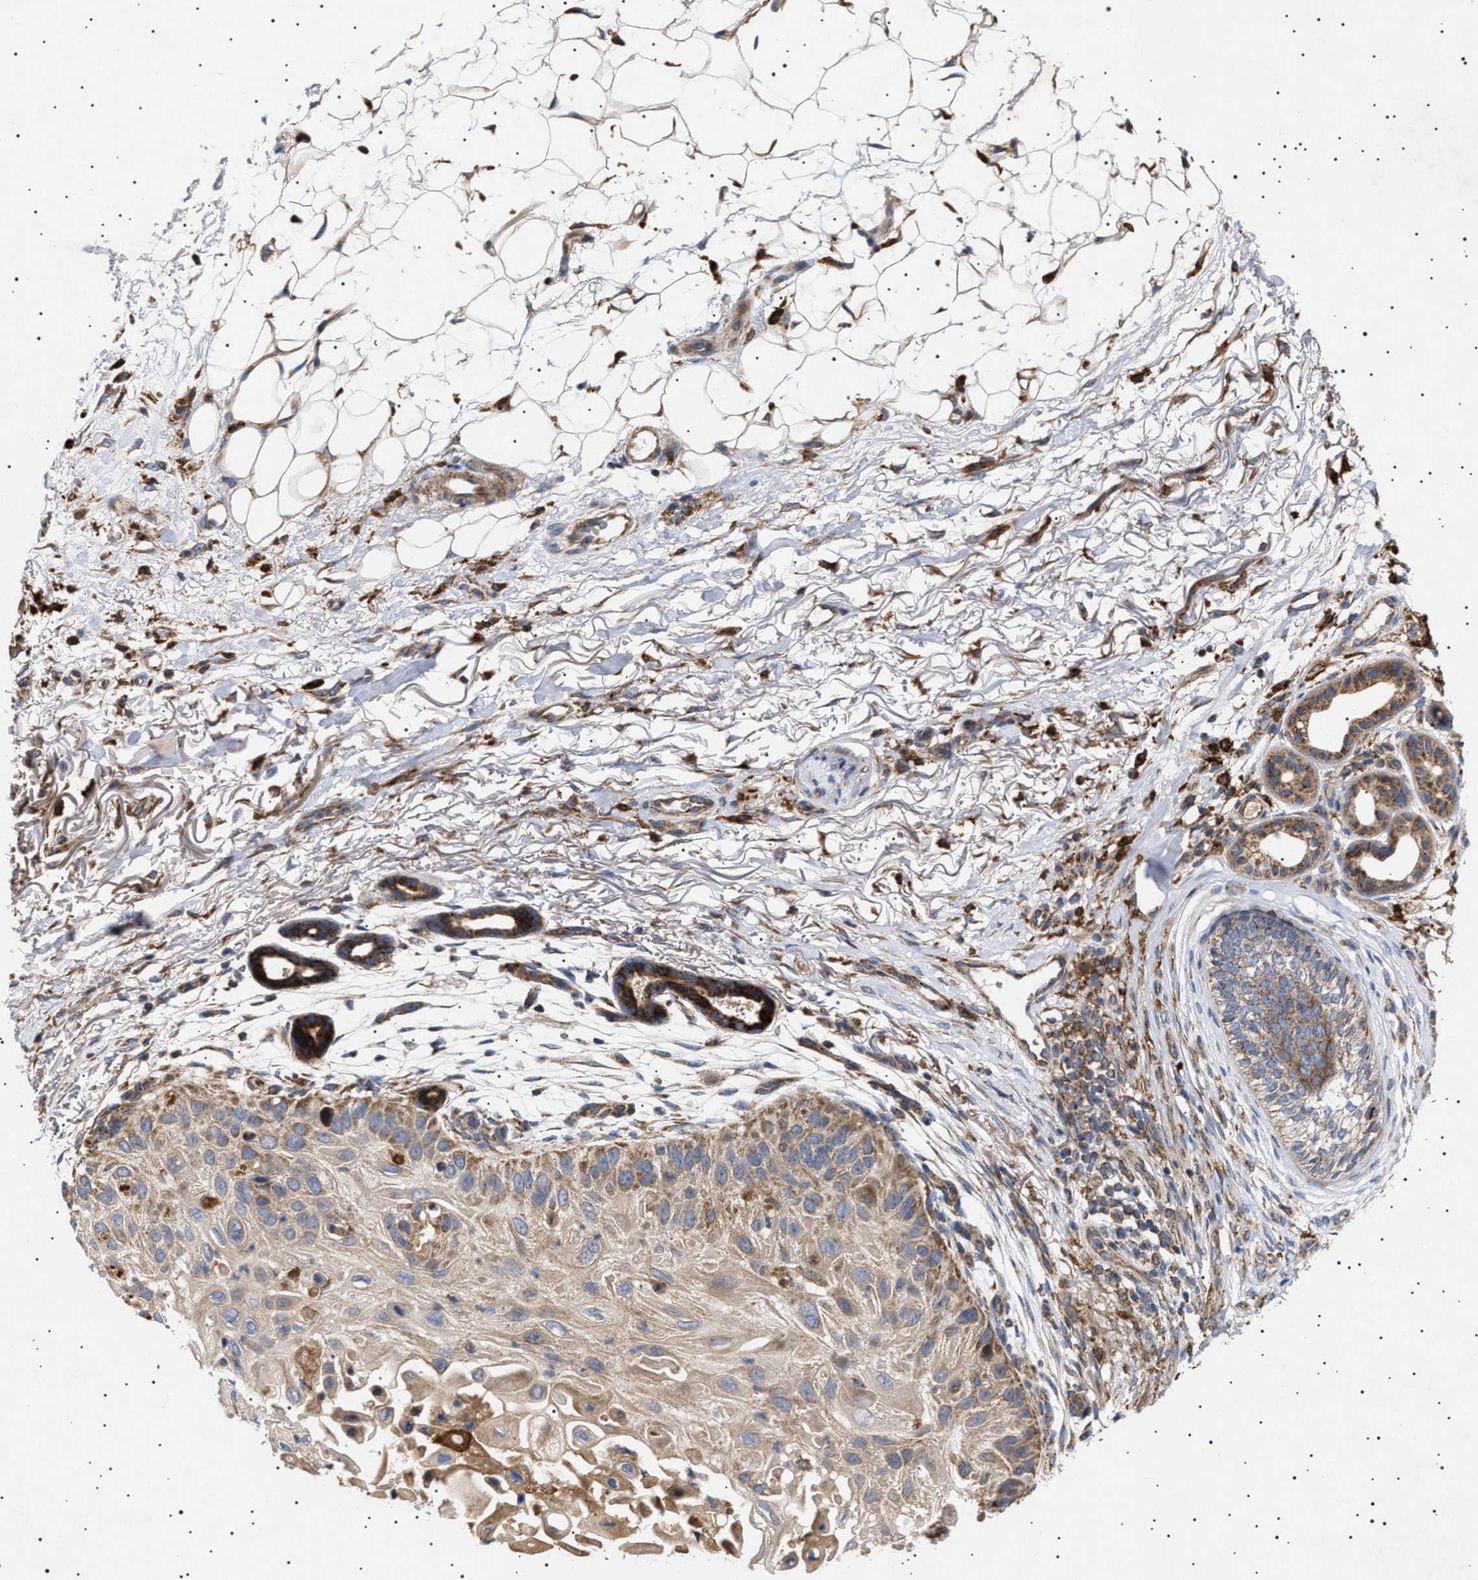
{"staining": {"intensity": "moderate", "quantity": "25%-75%", "location": "cytoplasmic/membranous"}, "tissue": "skin cancer", "cell_type": "Tumor cells", "image_type": "cancer", "snomed": [{"axis": "morphology", "description": "Squamous cell carcinoma, NOS"}, {"axis": "topography", "description": "Skin"}], "caption": "The micrograph exhibits a brown stain indicating the presence of a protein in the cytoplasmic/membranous of tumor cells in squamous cell carcinoma (skin).", "gene": "MRPL10", "patient": {"sex": "female", "age": 77}}